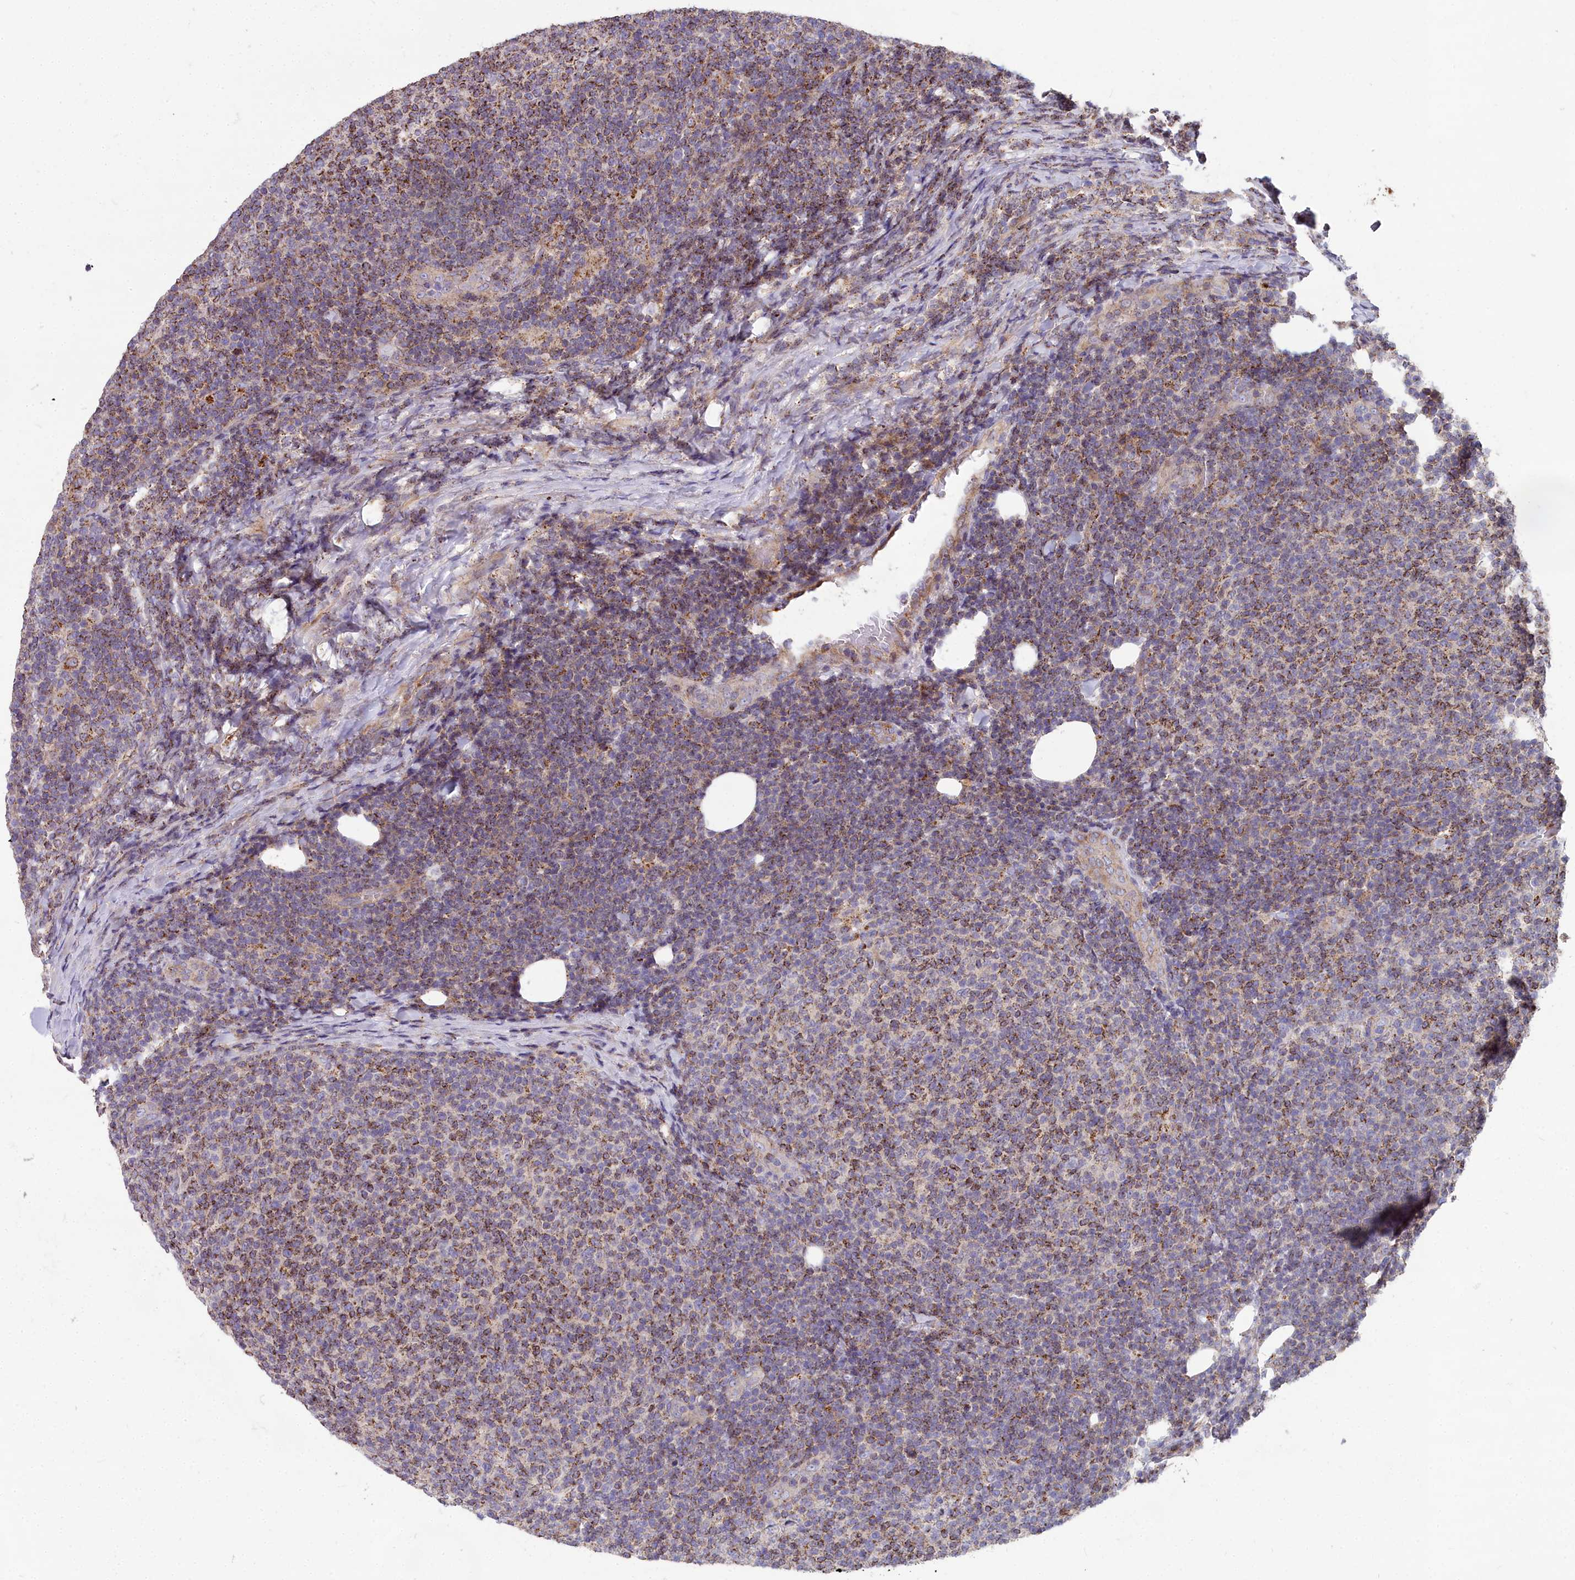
{"staining": {"intensity": "moderate", "quantity": "25%-75%", "location": "cytoplasmic/membranous"}, "tissue": "lymphoma", "cell_type": "Tumor cells", "image_type": "cancer", "snomed": [{"axis": "morphology", "description": "Malignant lymphoma, non-Hodgkin's type, Low grade"}, {"axis": "topography", "description": "Lymph node"}], "caption": "Immunohistochemical staining of human lymphoma shows moderate cytoplasmic/membranous protein expression in approximately 25%-75% of tumor cells. The staining was performed using DAB to visualize the protein expression in brown, while the nuclei were stained in blue with hematoxylin (Magnification: 20x).", "gene": "FRMPD1", "patient": {"sex": "male", "age": 66}}